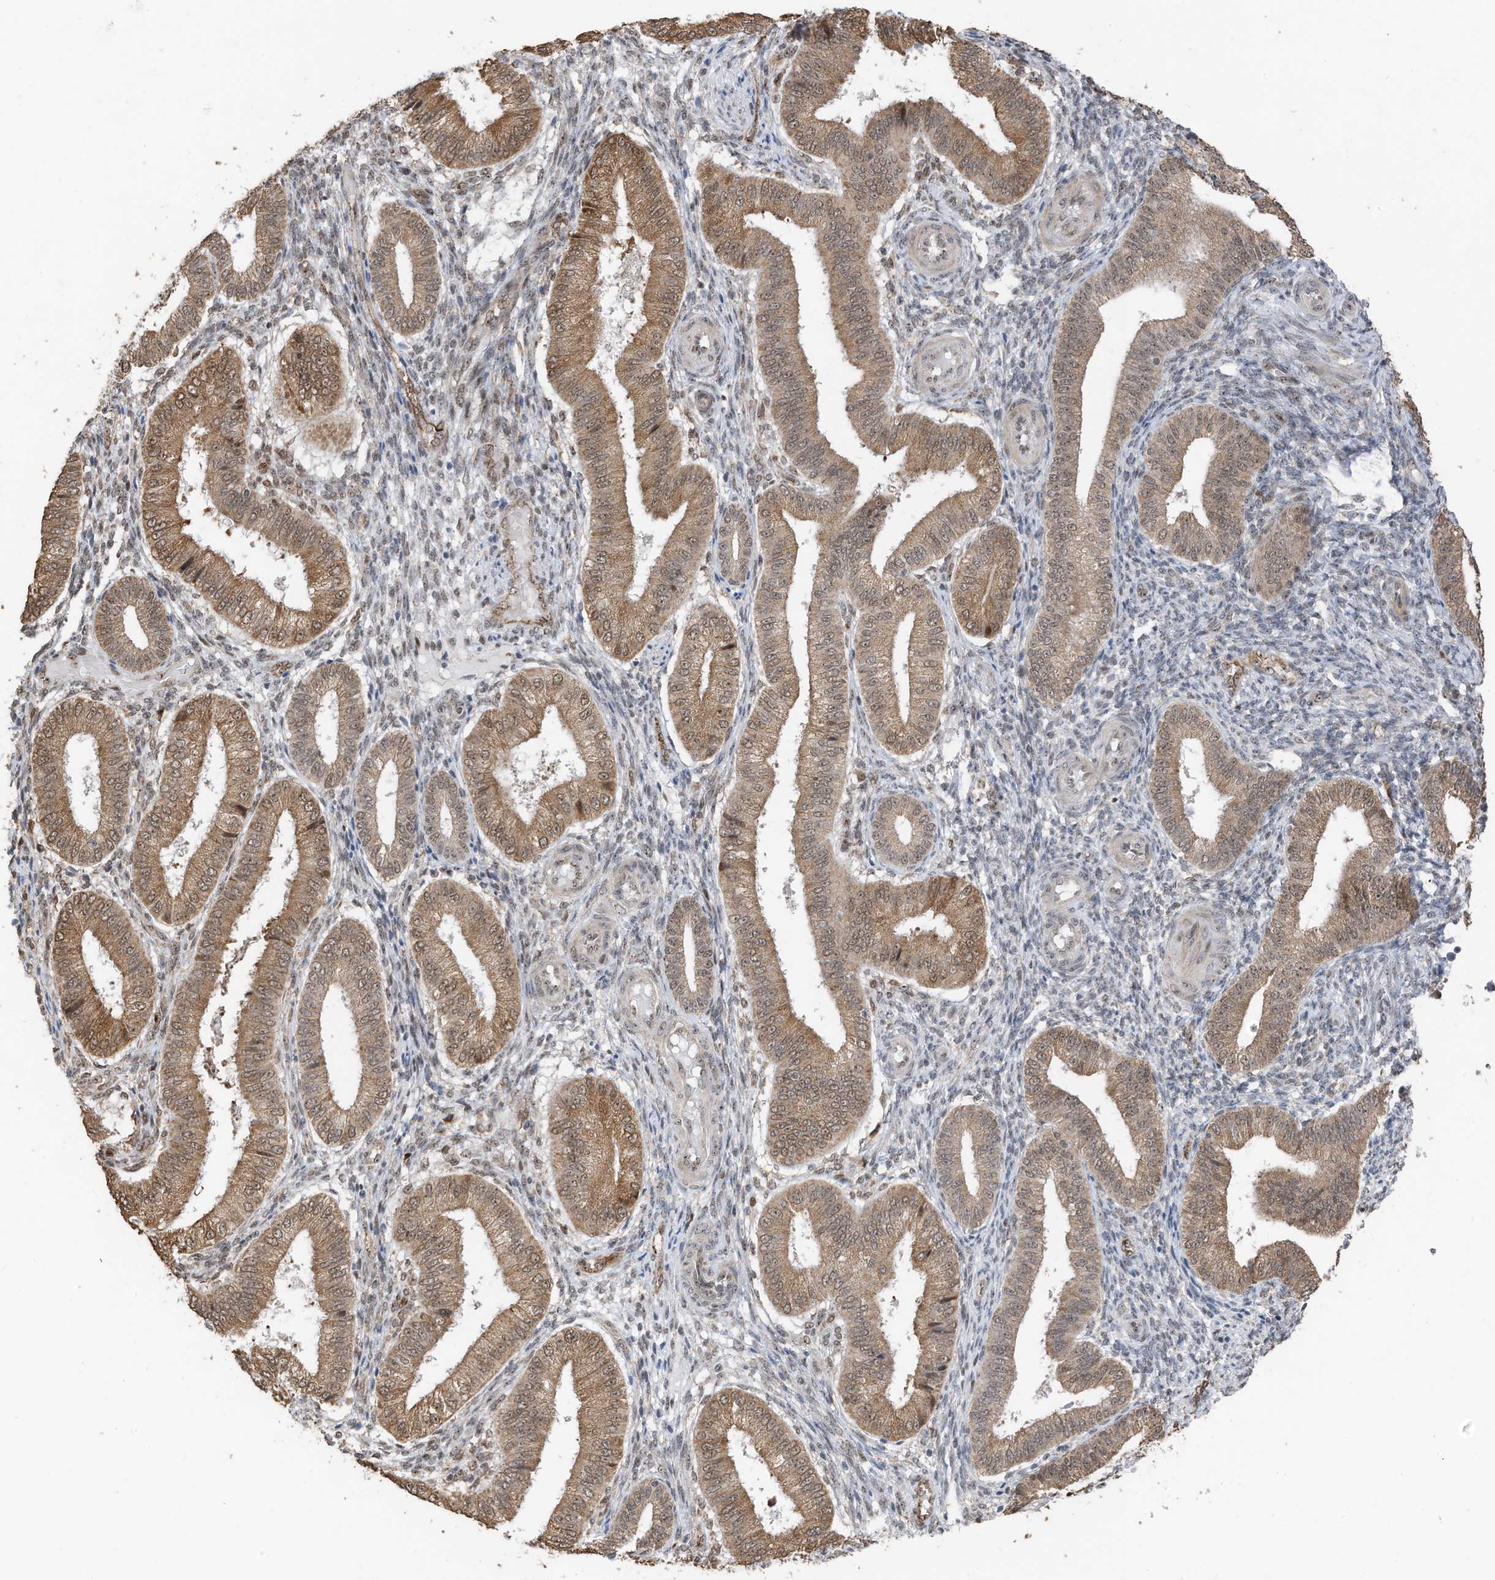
{"staining": {"intensity": "negative", "quantity": "none", "location": "none"}, "tissue": "endometrium", "cell_type": "Cells in endometrial stroma", "image_type": "normal", "snomed": [{"axis": "morphology", "description": "Normal tissue, NOS"}, {"axis": "topography", "description": "Endometrium"}], "caption": "A micrograph of human endometrium is negative for staining in cells in endometrial stroma. The staining was performed using DAB to visualize the protein expression in brown, while the nuclei were stained in blue with hematoxylin (Magnification: 20x).", "gene": "ERLEC1", "patient": {"sex": "female", "age": 39}}